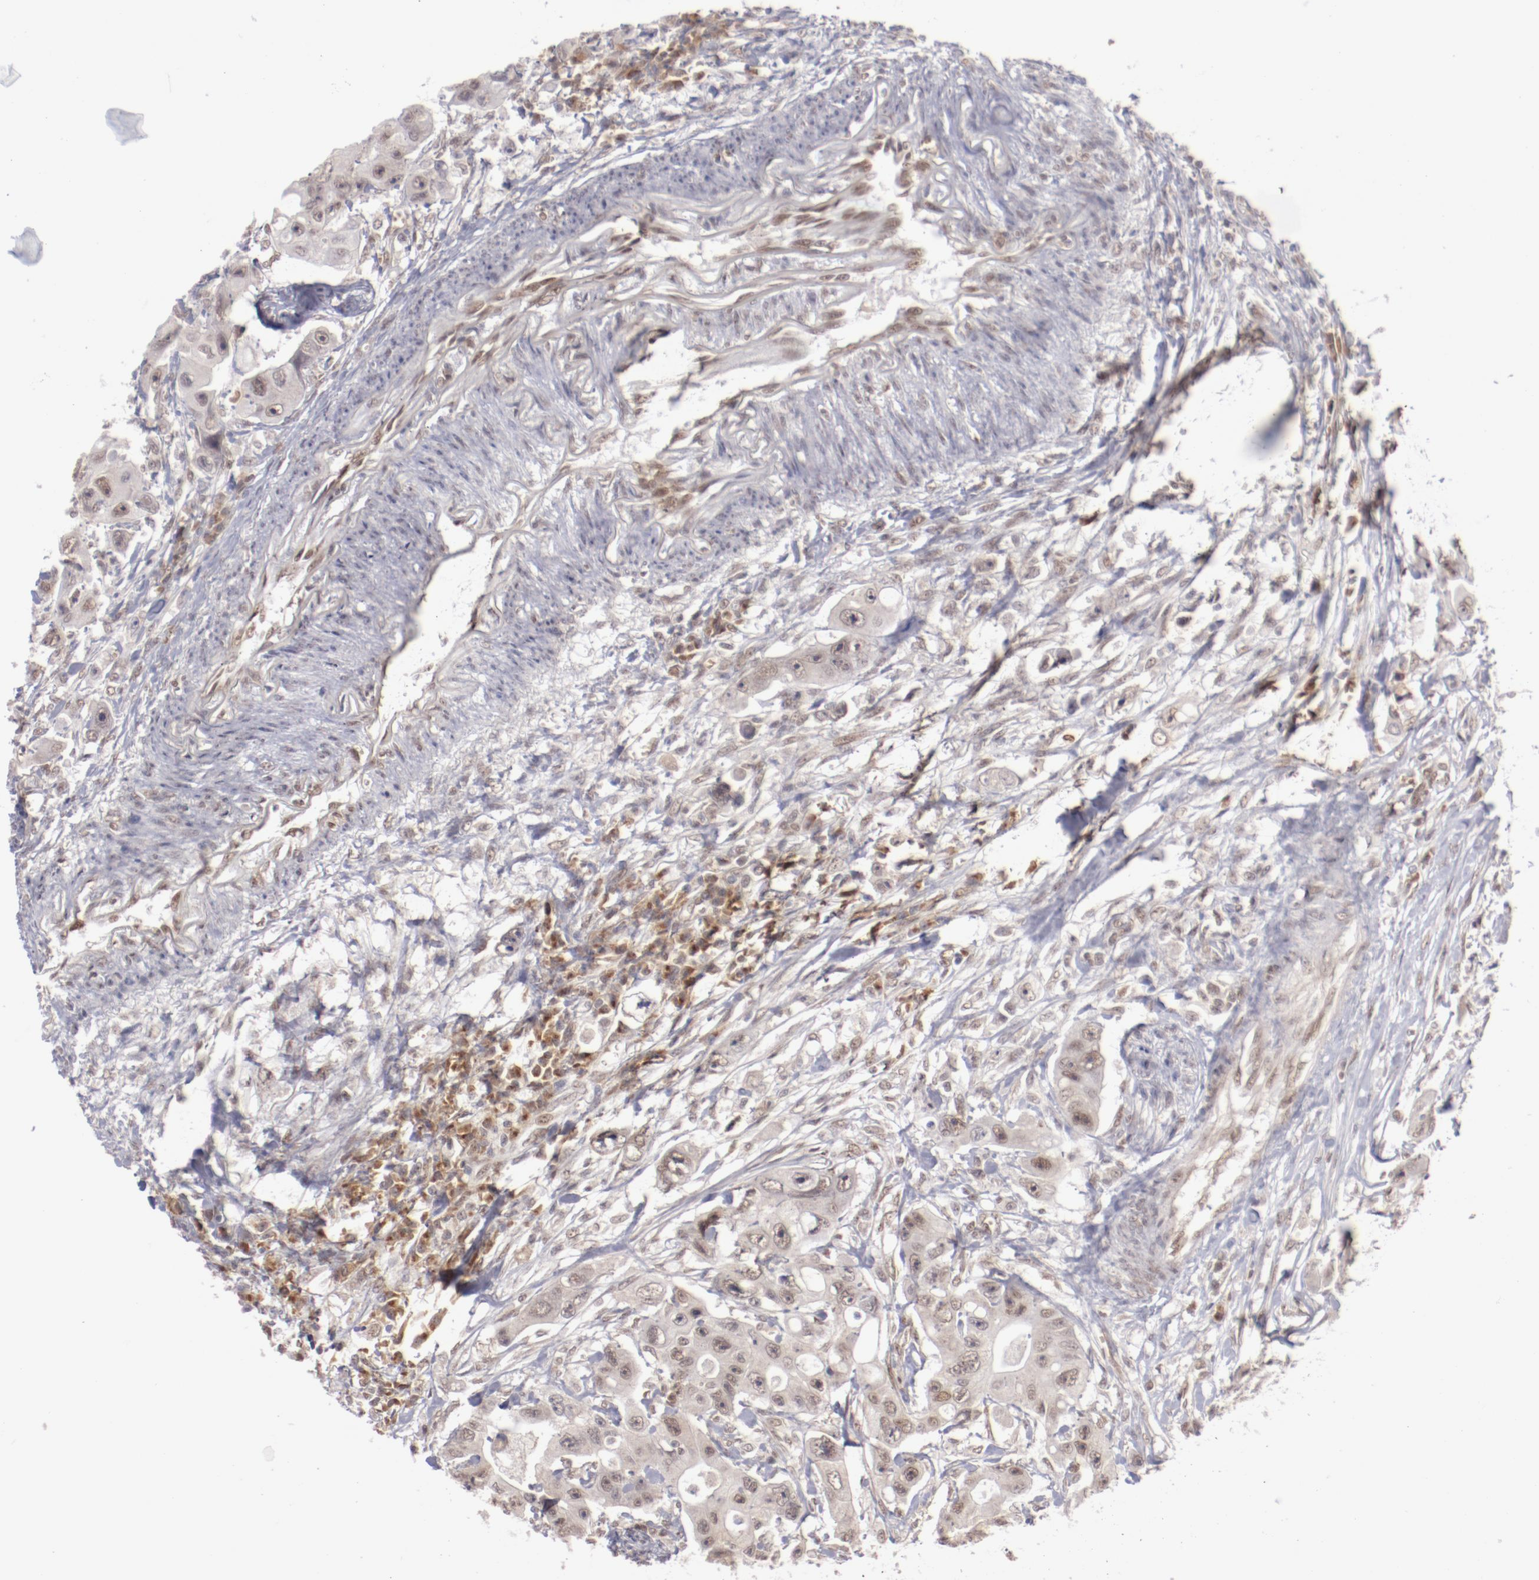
{"staining": {"intensity": "weak", "quantity": ">75%", "location": "cytoplasmic/membranous,nuclear"}, "tissue": "colorectal cancer", "cell_type": "Tumor cells", "image_type": "cancer", "snomed": [{"axis": "morphology", "description": "Adenocarcinoma, NOS"}, {"axis": "topography", "description": "Colon"}], "caption": "Colorectal cancer stained with immunohistochemistry (IHC) shows weak cytoplasmic/membranous and nuclear staining in about >75% of tumor cells. (Brightfield microscopy of DAB IHC at high magnification).", "gene": "NFE2", "patient": {"sex": "female", "age": 46}}